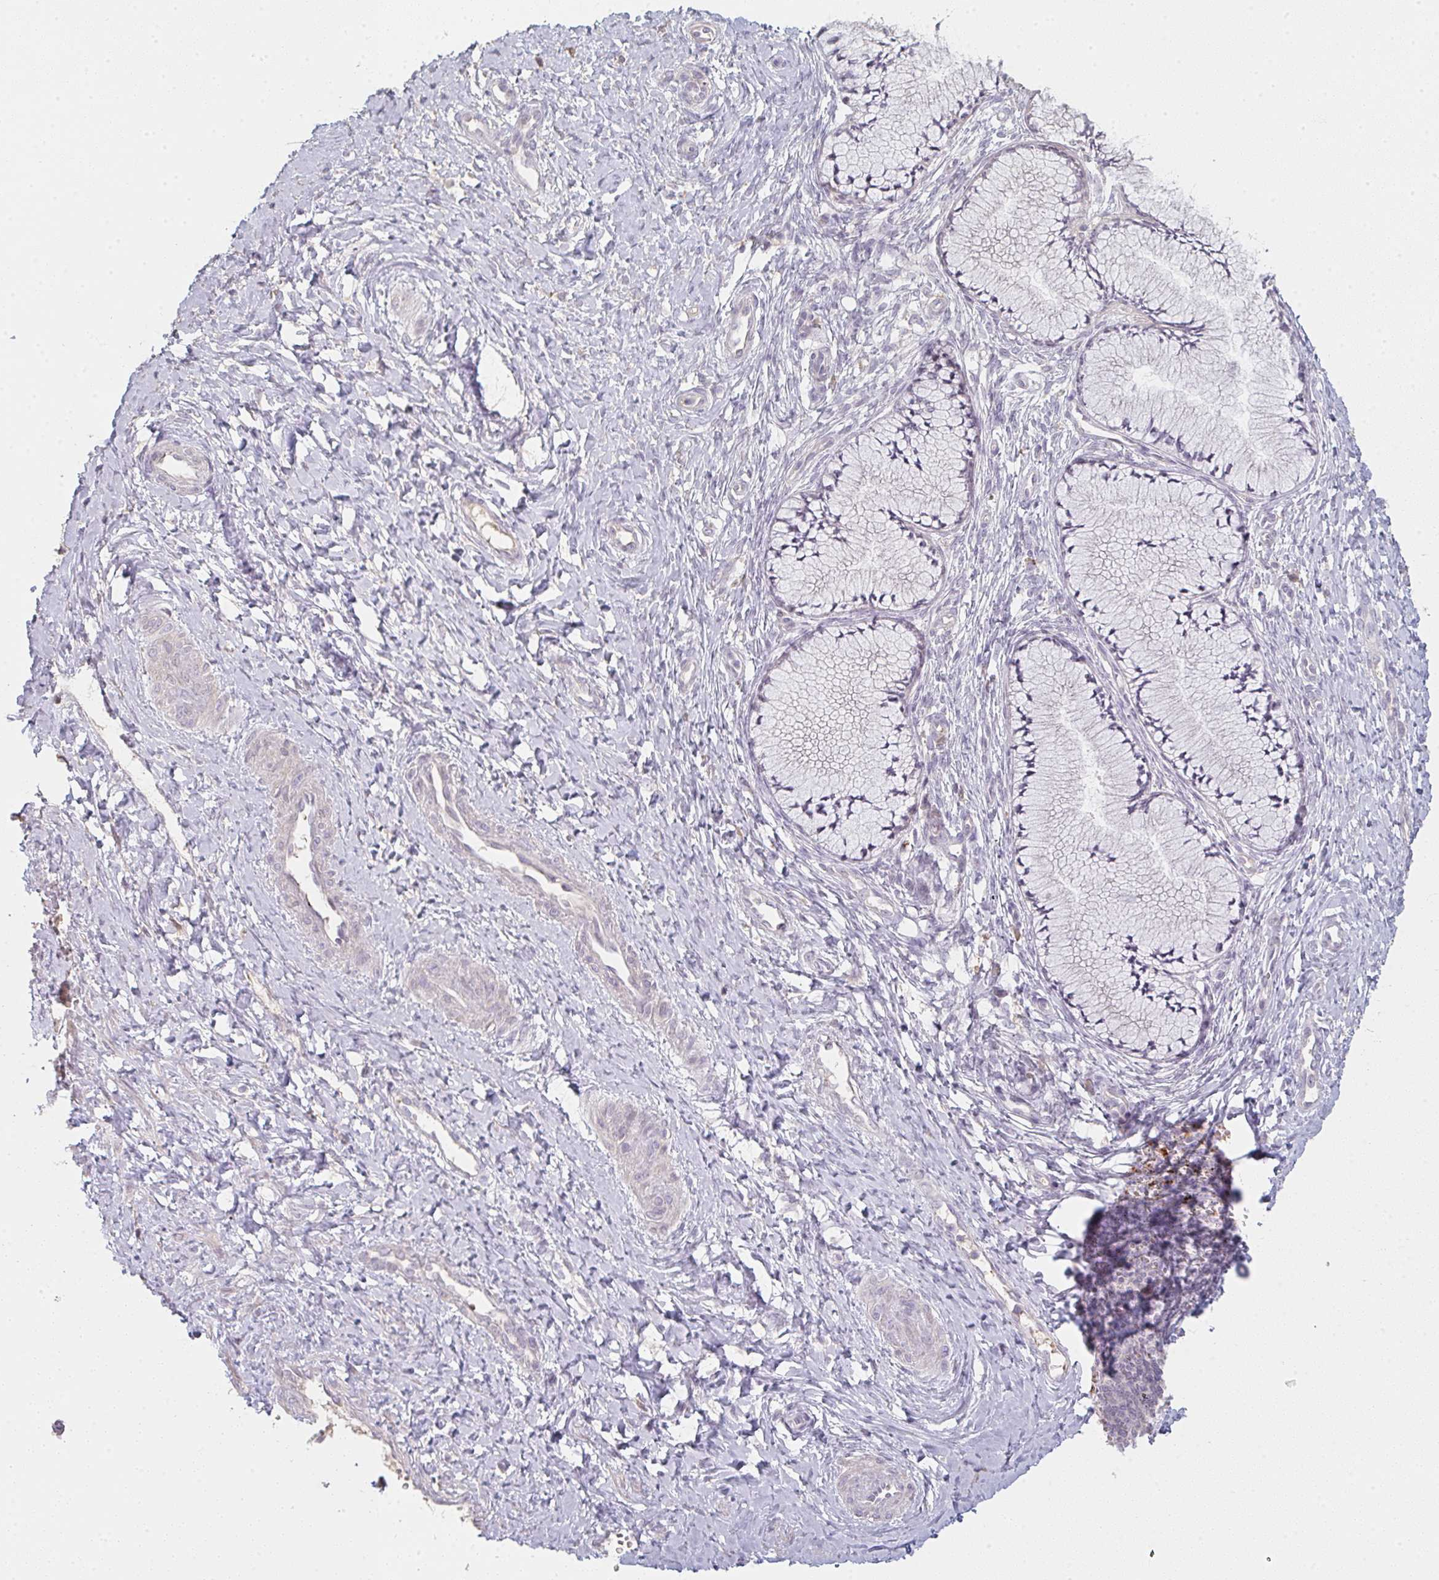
{"staining": {"intensity": "negative", "quantity": "none", "location": "none"}, "tissue": "cervix", "cell_type": "Glandular cells", "image_type": "normal", "snomed": [{"axis": "morphology", "description": "Normal tissue, NOS"}, {"axis": "topography", "description": "Cervix"}], "caption": "An immunohistochemistry histopathology image of unremarkable cervix is shown. There is no staining in glandular cells of cervix. (DAB (3,3'-diaminobenzidine) IHC, high magnification).", "gene": "TMEM237", "patient": {"sex": "female", "age": 37}}